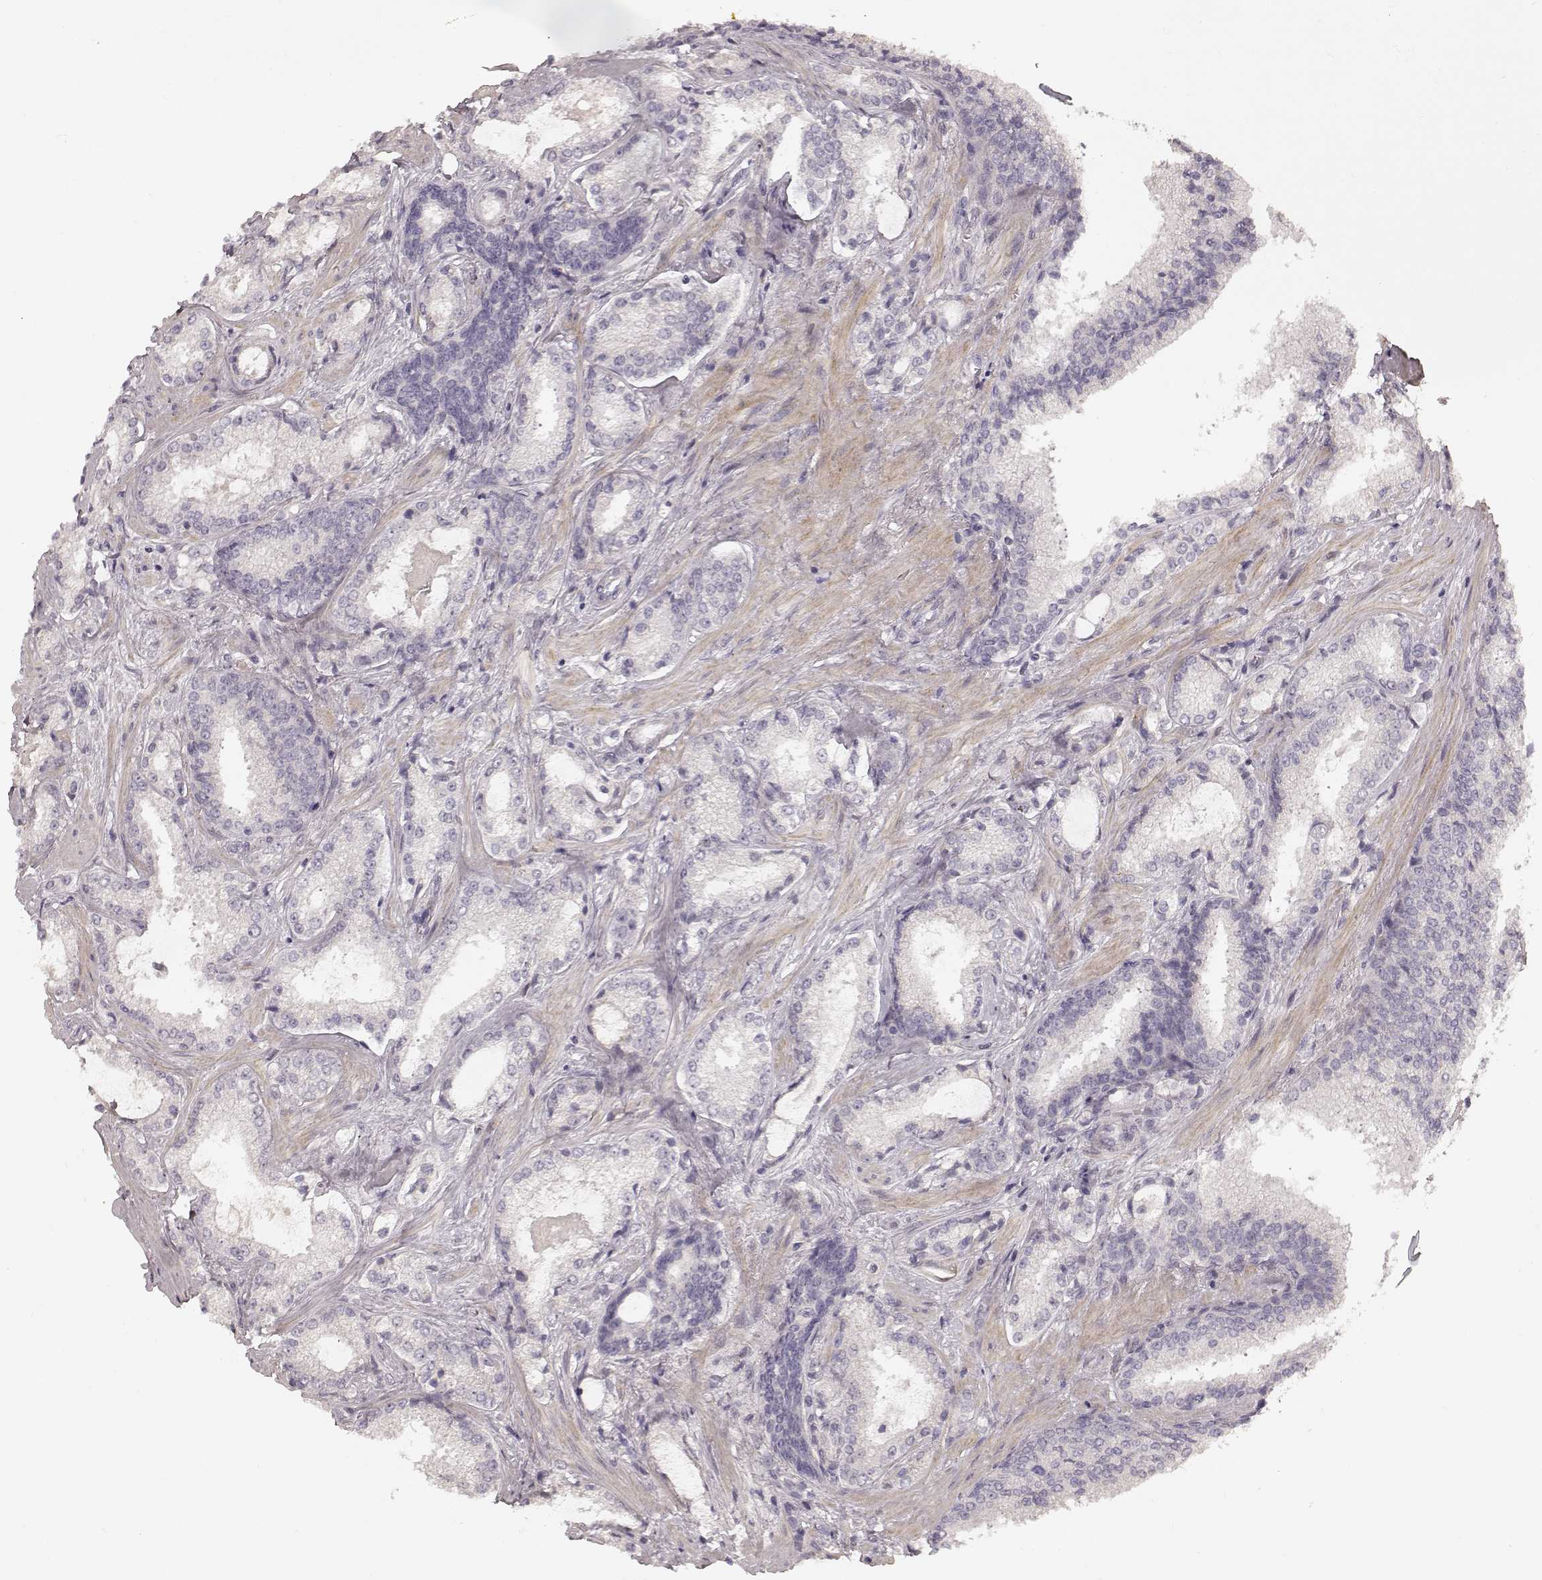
{"staining": {"intensity": "negative", "quantity": "none", "location": "none"}, "tissue": "prostate cancer", "cell_type": "Tumor cells", "image_type": "cancer", "snomed": [{"axis": "morphology", "description": "Adenocarcinoma, Low grade"}, {"axis": "topography", "description": "Prostate"}], "caption": "Immunohistochemistry photomicrograph of neoplastic tissue: prostate cancer (low-grade adenocarcinoma) stained with DAB reveals no significant protein expression in tumor cells.", "gene": "KCNJ9", "patient": {"sex": "male", "age": 56}}